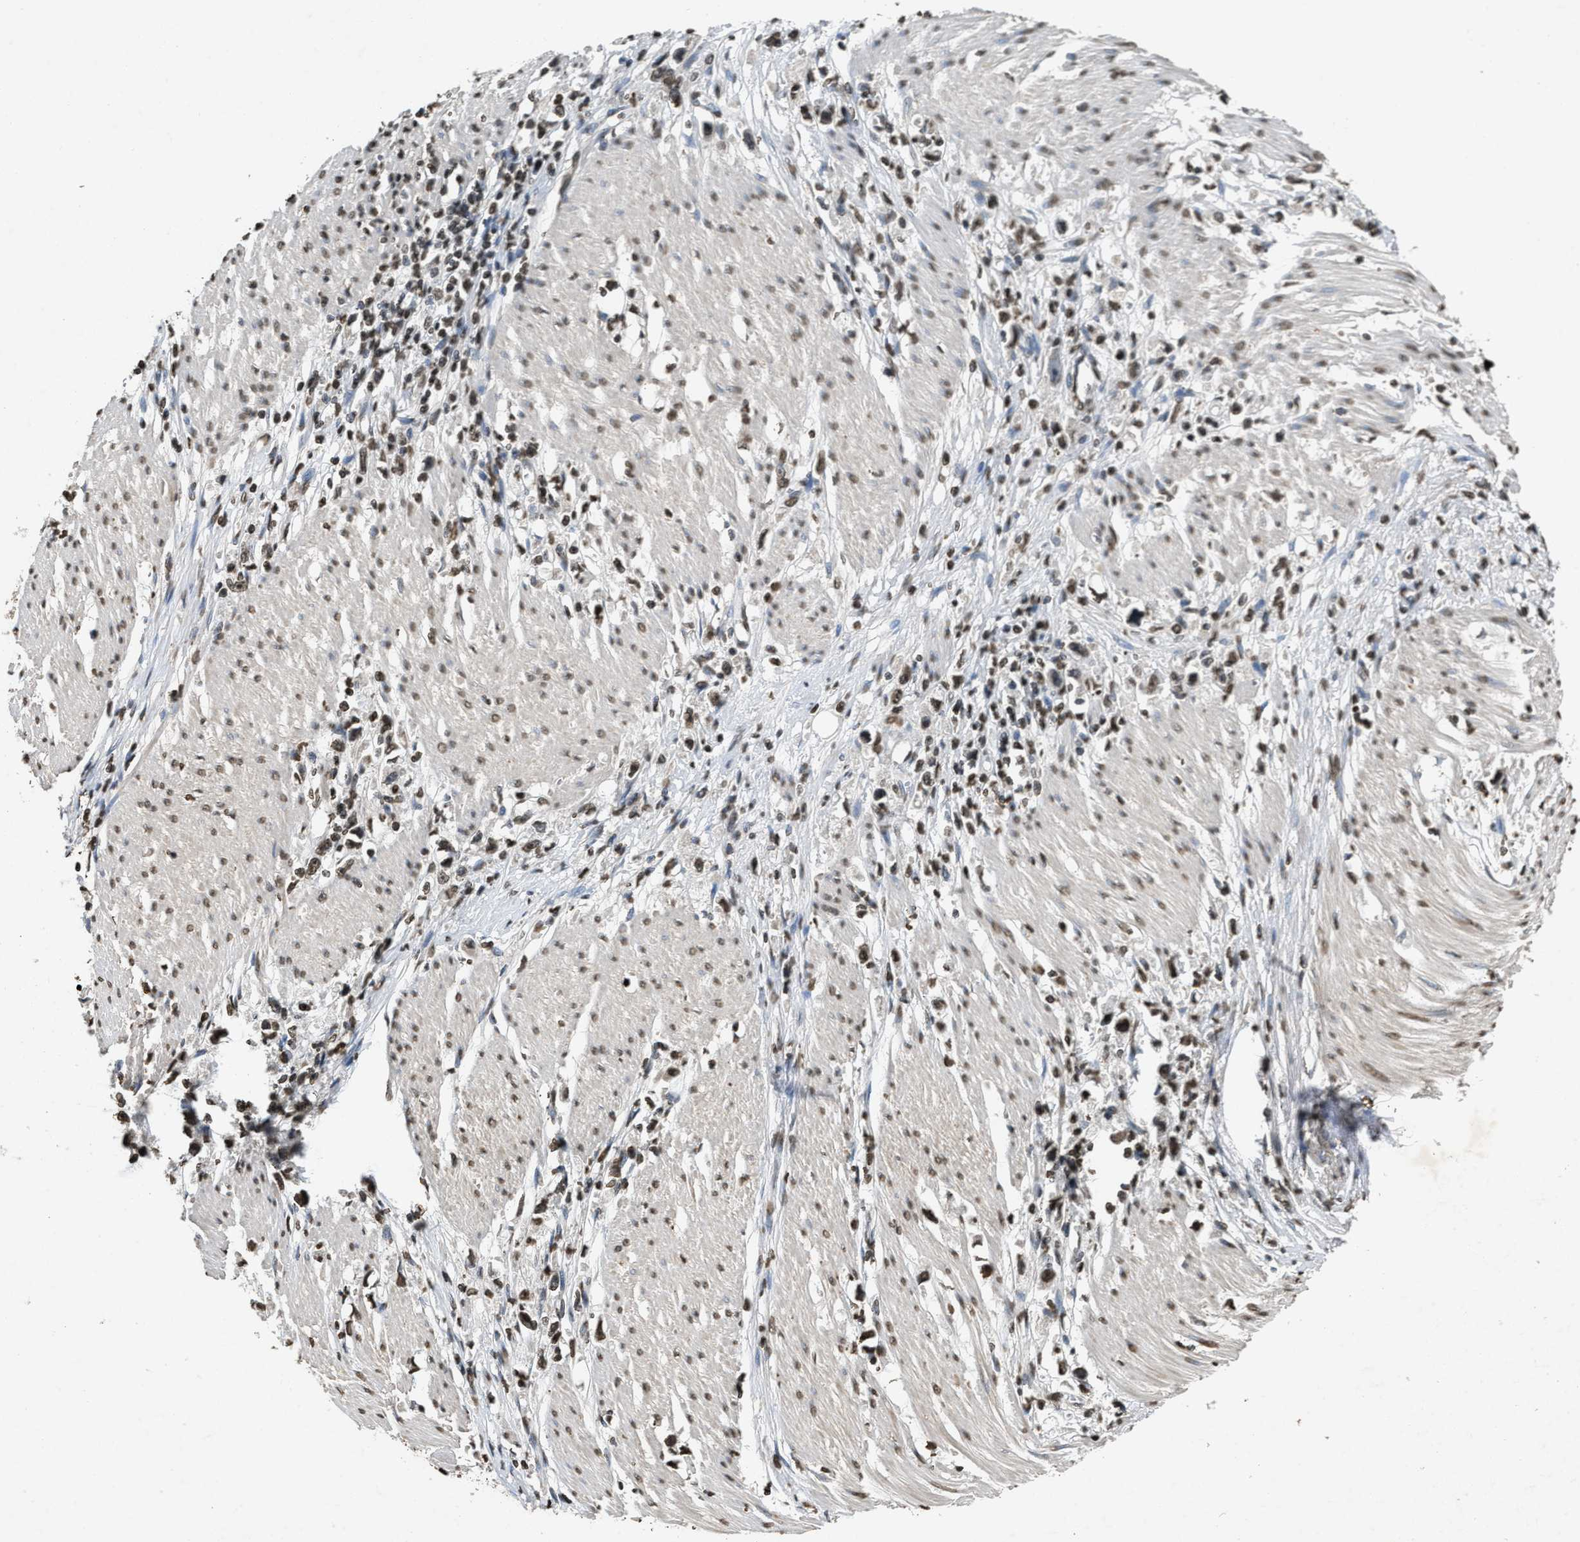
{"staining": {"intensity": "moderate", "quantity": ">75%", "location": "nuclear"}, "tissue": "stomach cancer", "cell_type": "Tumor cells", "image_type": "cancer", "snomed": [{"axis": "morphology", "description": "Adenocarcinoma, NOS"}, {"axis": "topography", "description": "Stomach"}], "caption": "This is an image of immunohistochemistry staining of stomach cancer (adenocarcinoma), which shows moderate expression in the nuclear of tumor cells.", "gene": "DNASE1L3", "patient": {"sex": "female", "age": 59}}